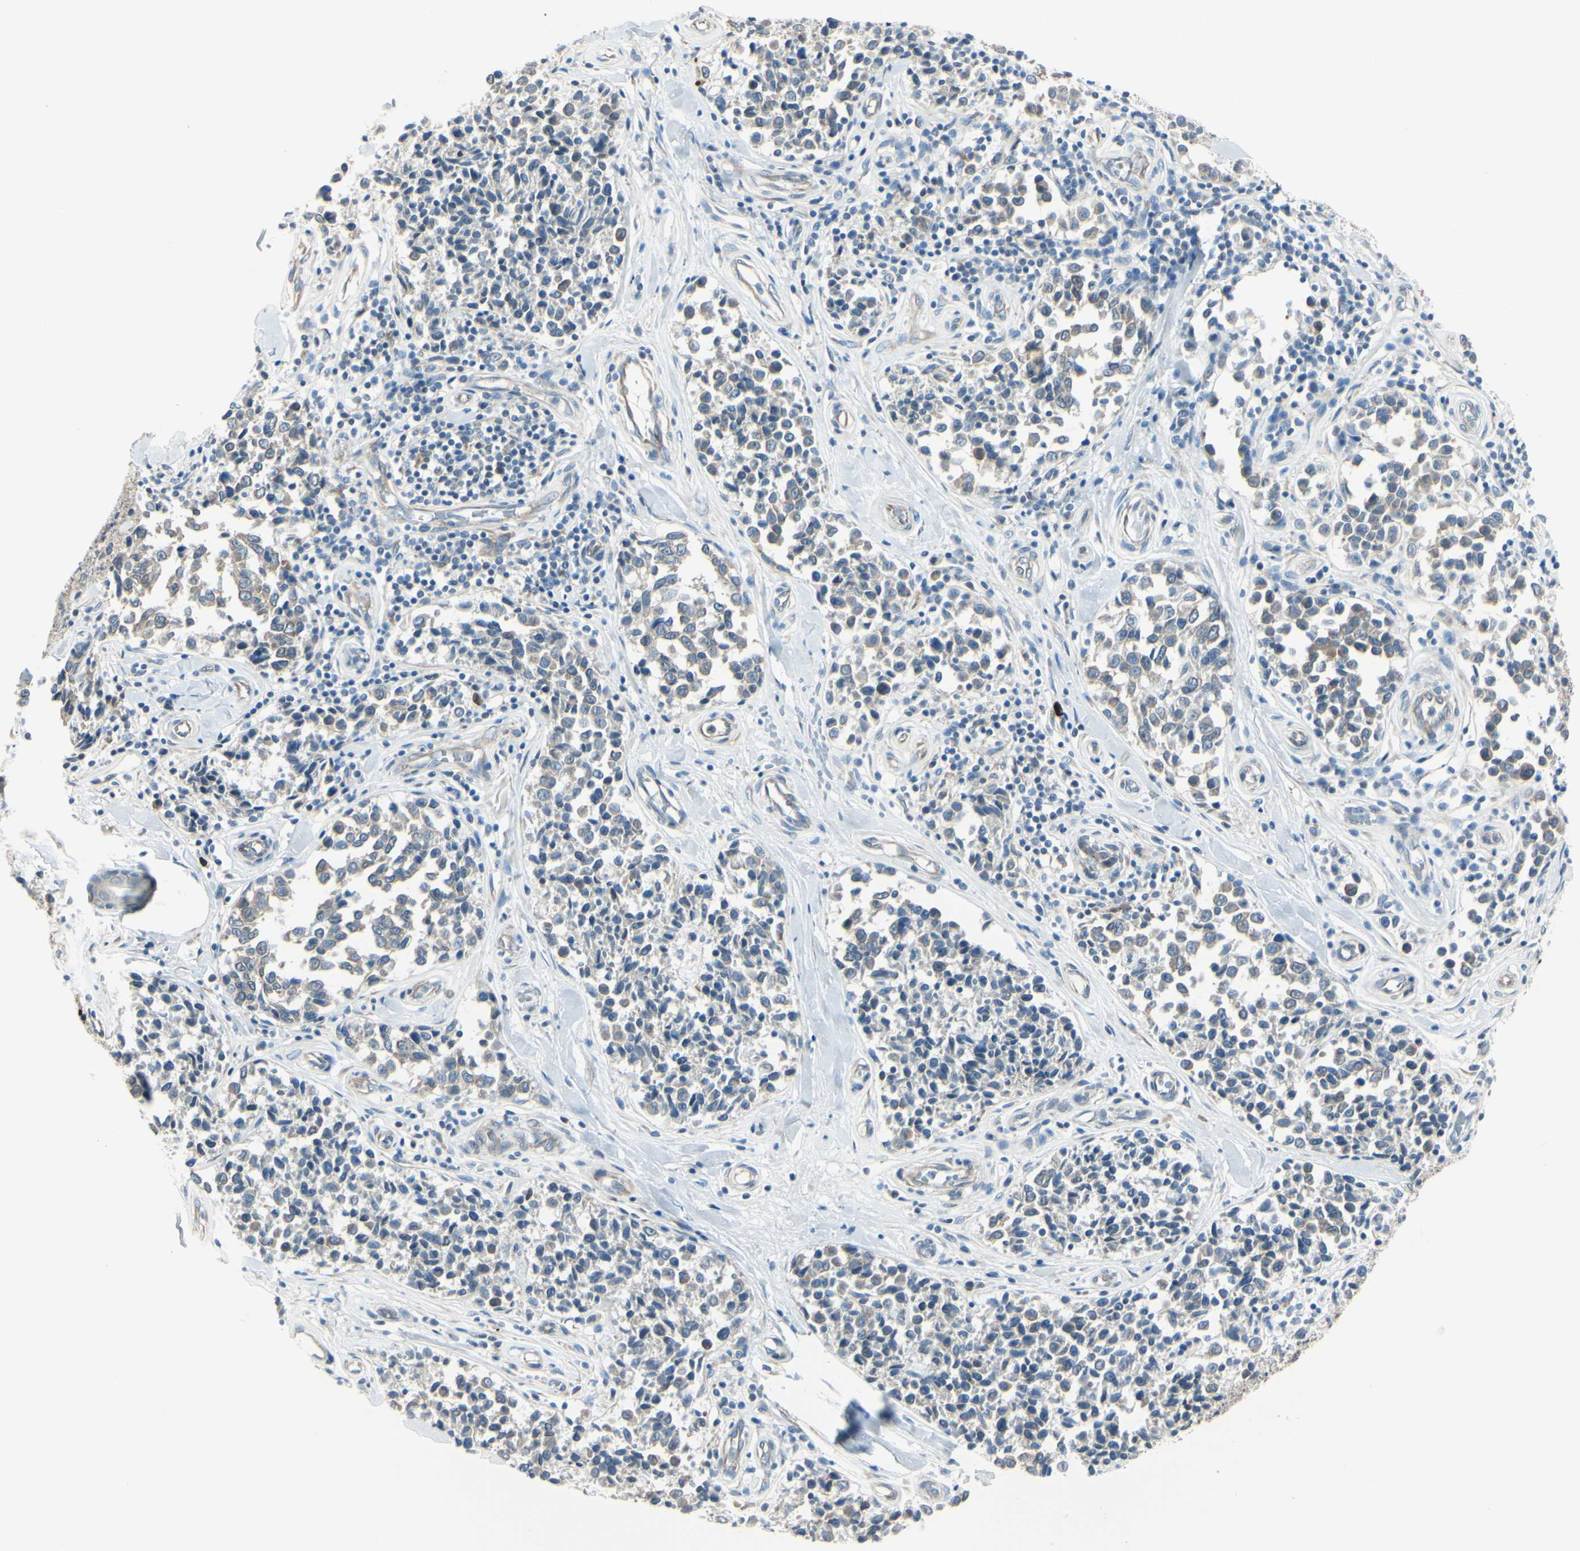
{"staining": {"intensity": "weak", "quantity": ">75%", "location": "cytoplasmic/membranous"}, "tissue": "melanoma", "cell_type": "Tumor cells", "image_type": "cancer", "snomed": [{"axis": "morphology", "description": "Malignant melanoma, NOS"}, {"axis": "topography", "description": "Skin"}], "caption": "This photomicrograph exhibits melanoma stained with immunohistochemistry (IHC) to label a protein in brown. The cytoplasmic/membranous of tumor cells show weak positivity for the protein. Nuclei are counter-stained blue.", "gene": "SELENOS", "patient": {"sex": "female", "age": 64}}